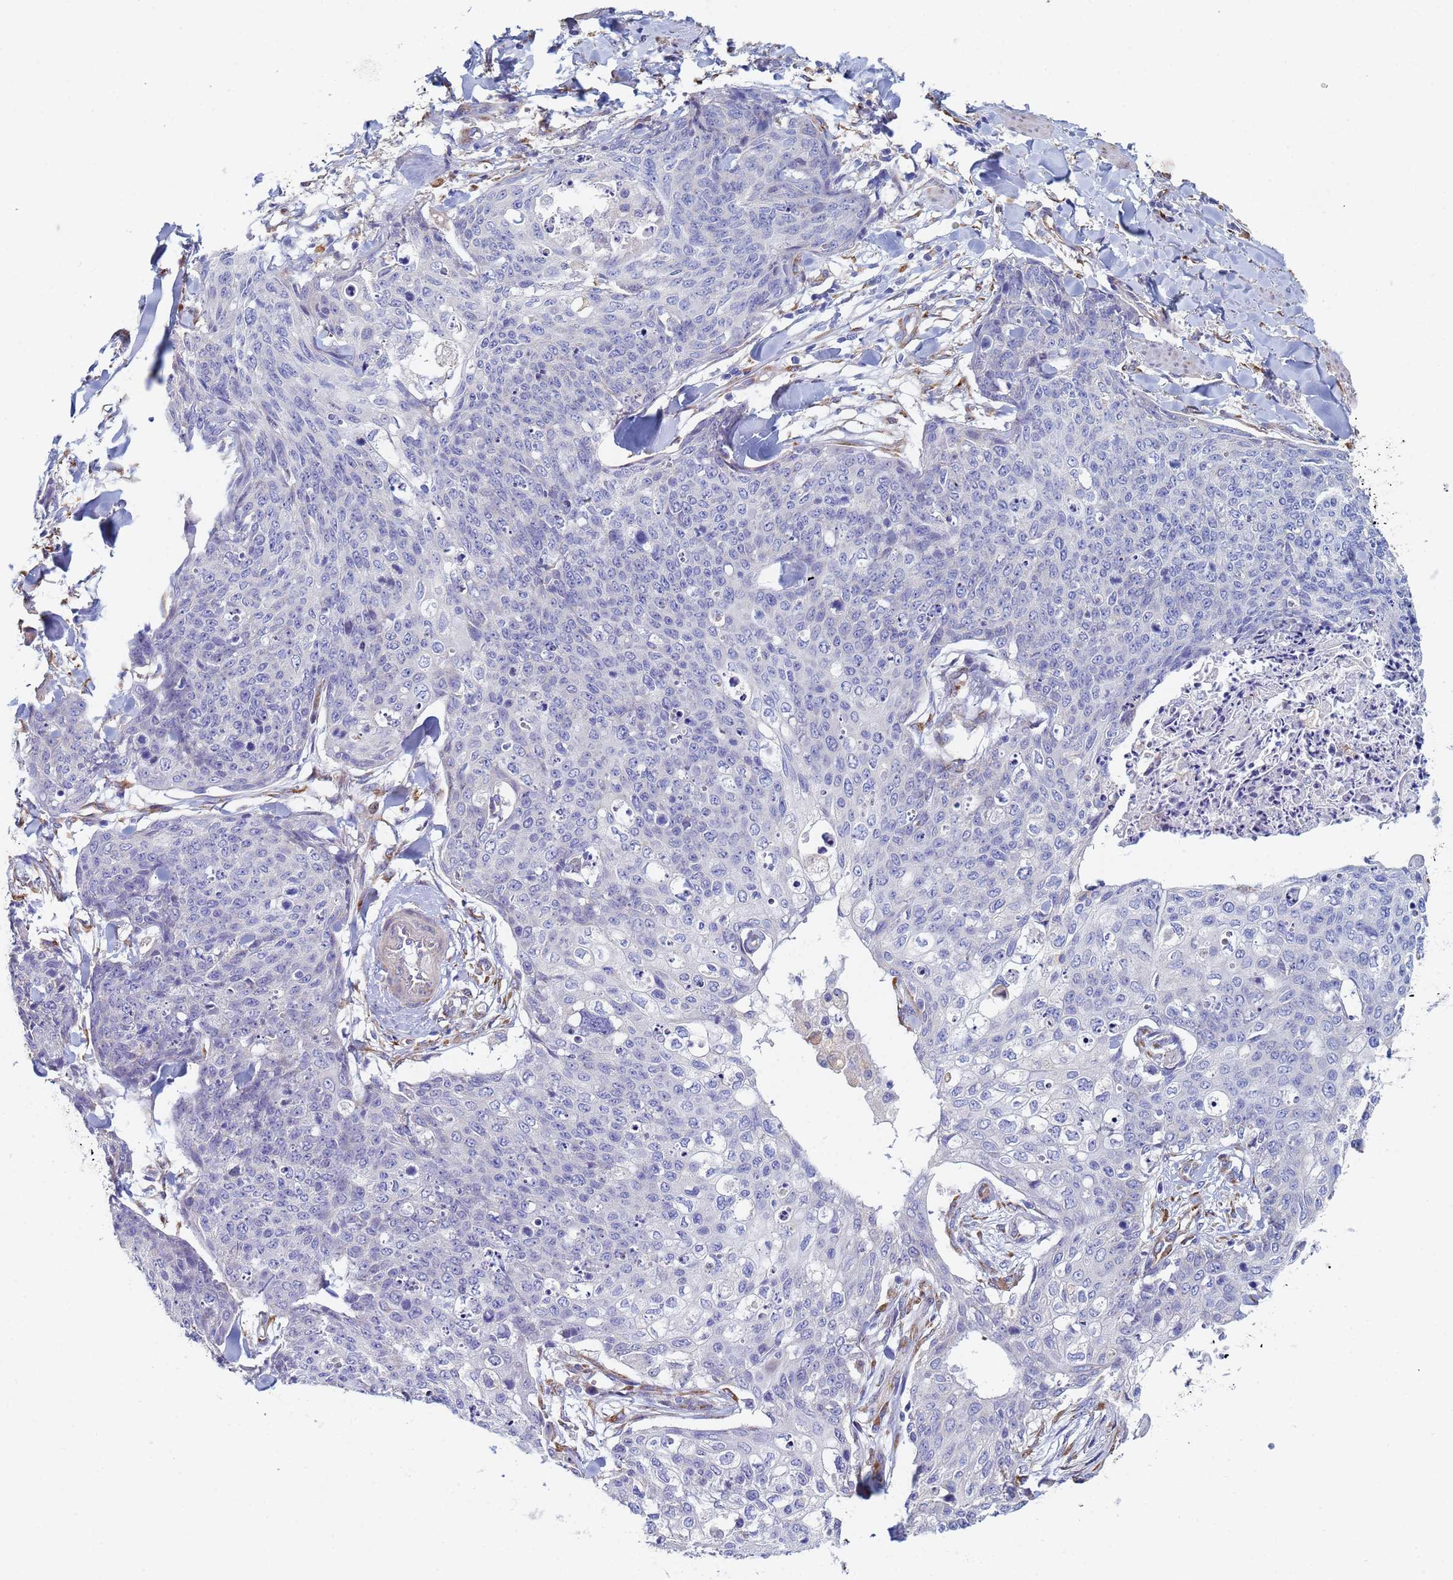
{"staining": {"intensity": "negative", "quantity": "none", "location": "none"}, "tissue": "skin cancer", "cell_type": "Tumor cells", "image_type": "cancer", "snomed": [{"axis": "morphology", "description": "Squamous cell carcinoma, NOS"}, {"axis": "topography", "description": "Skin"}, {"axis": "topography", "description": "Vulva"}], "caption": "This is an IHC histopathology image of skin cancer. There is no expression in tumor cells.", "gene": "GDAP2", "patient": {"sex": "female", "age": 85}}